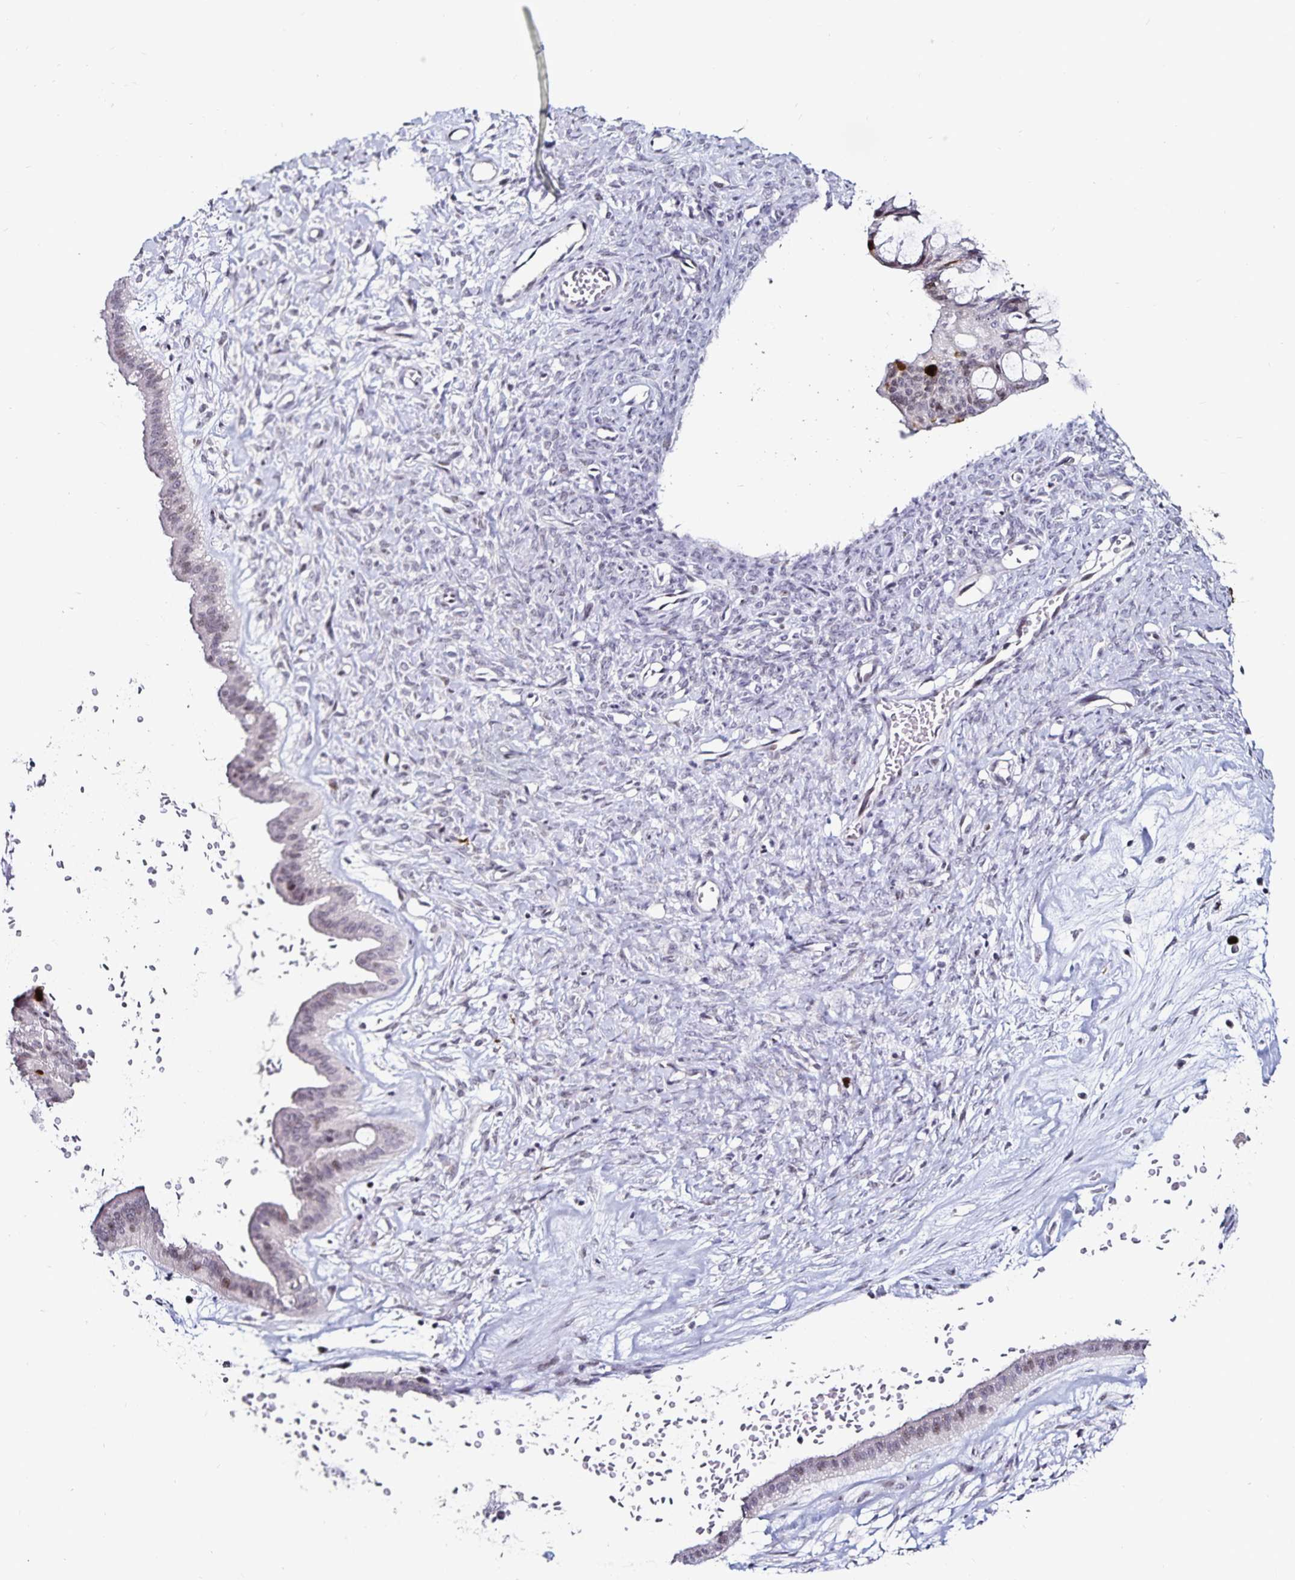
{"staining": {"intensity": "strong", "quantity": "<25%", "location": "nuclear"}, "tissue": "ovarian cancer", "cell_type": "Tumor cells", "image_type": "cancer", "snomed": [{"axis": "morphology", "description": "Cystadenocarcinoma, mucinous, NOS"}, {"axis": "topography", "description": "Ovary"}], "caption": "IHC photomicrograph of human ovarian cancer stained for a protein (brown), which reveals medium levels of strong nuclear positivity in approximately <25% of tumor cells.", "gene": "ANLN", "patient": {"sex": "female", "age": 73}}